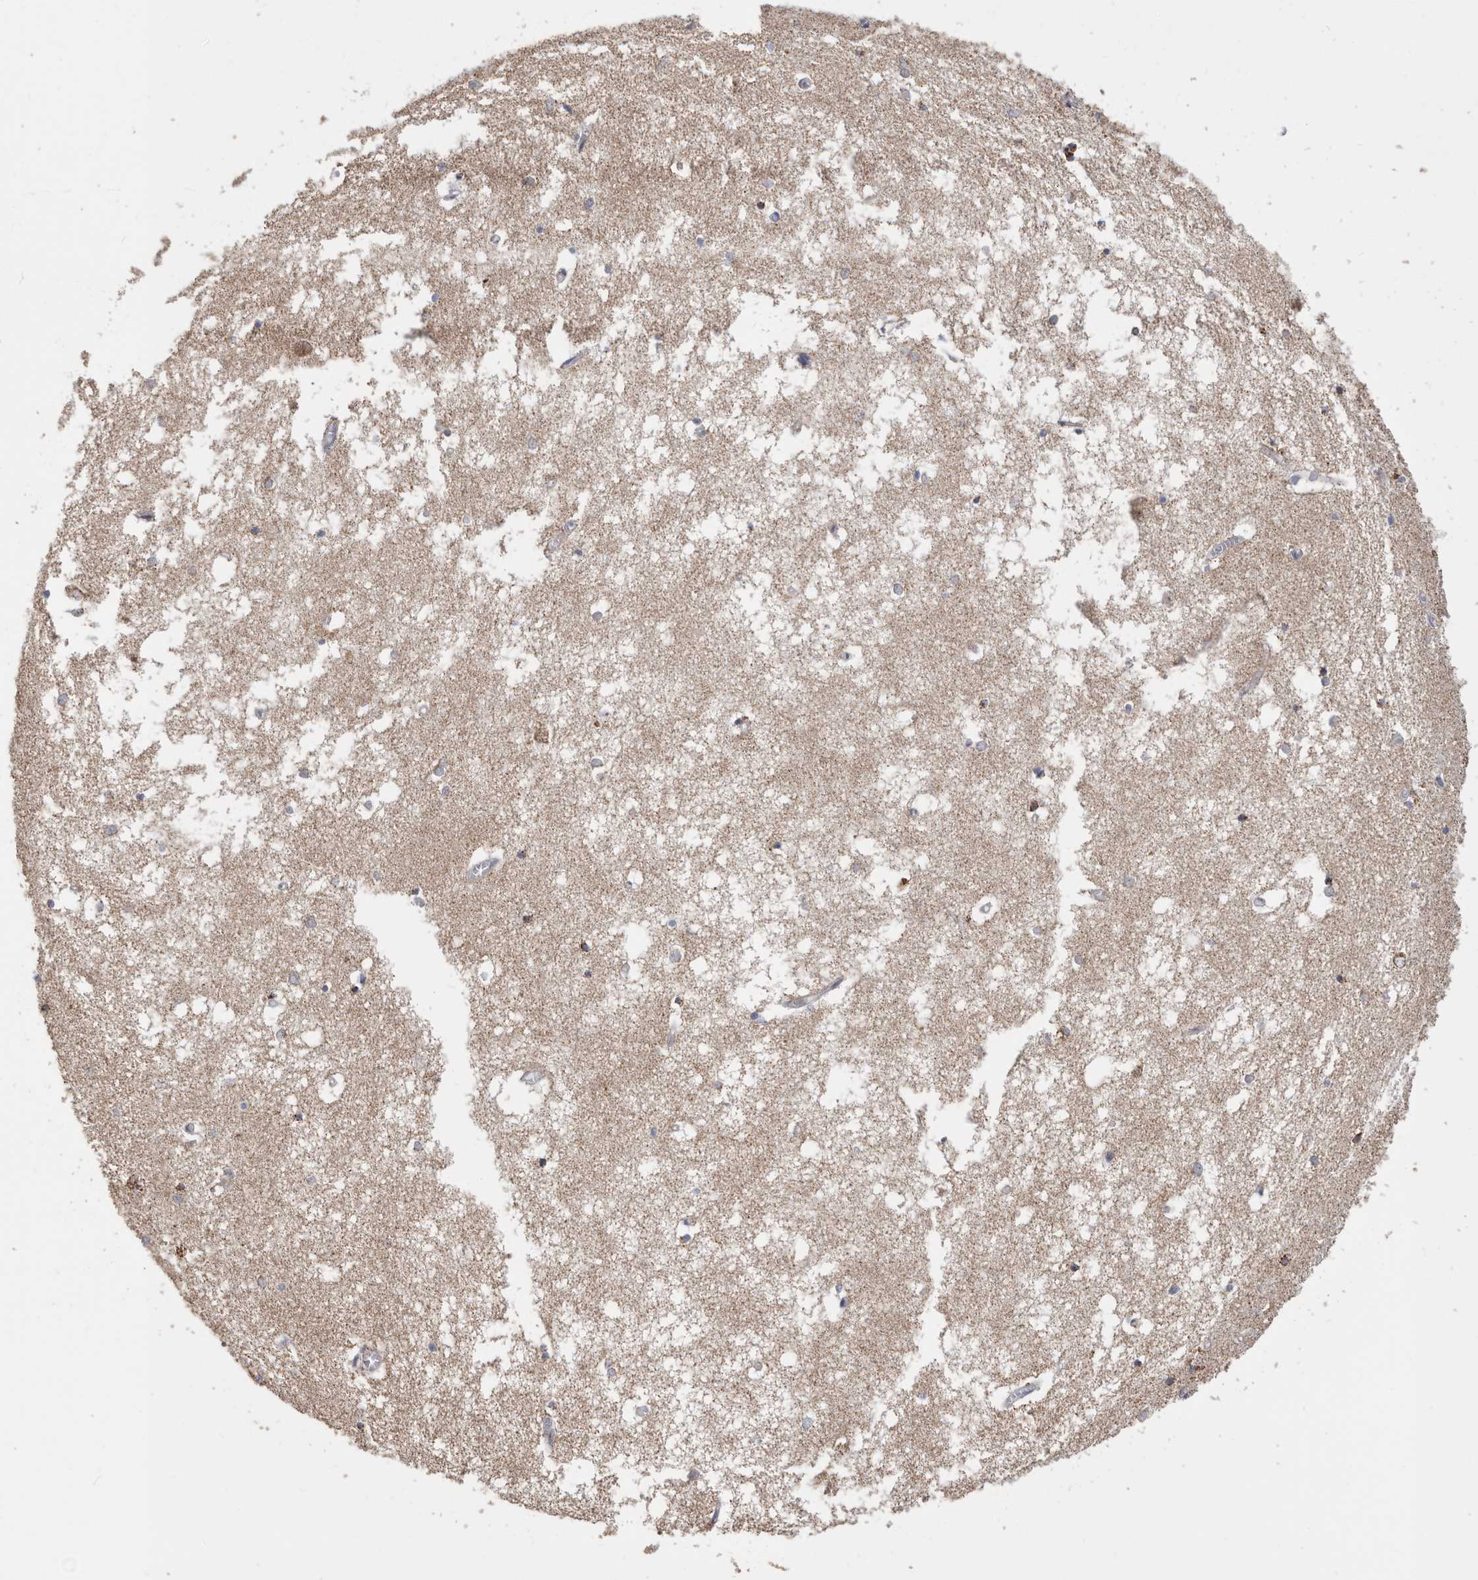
{"staining": {"intensity": "moderate", "quantity": "<25%", "location": "cytoplasmic/membranous"}, "tissue": "hippocampus", "cell_type": "Glial cells", "image_type": "normal", "snomed": [{"axis": "morphology", "description": "Normal tissue, NOS"}, {"axis": "topography", "description": "Hippocampus"}], "caption": "Hippocampus stained with a brown dye displays moderate cytoplasmic/membranous positive staining in about <25% of glial cells.", "gene": "WFDC1", "patient": {"sex": "male", "age": 70}}